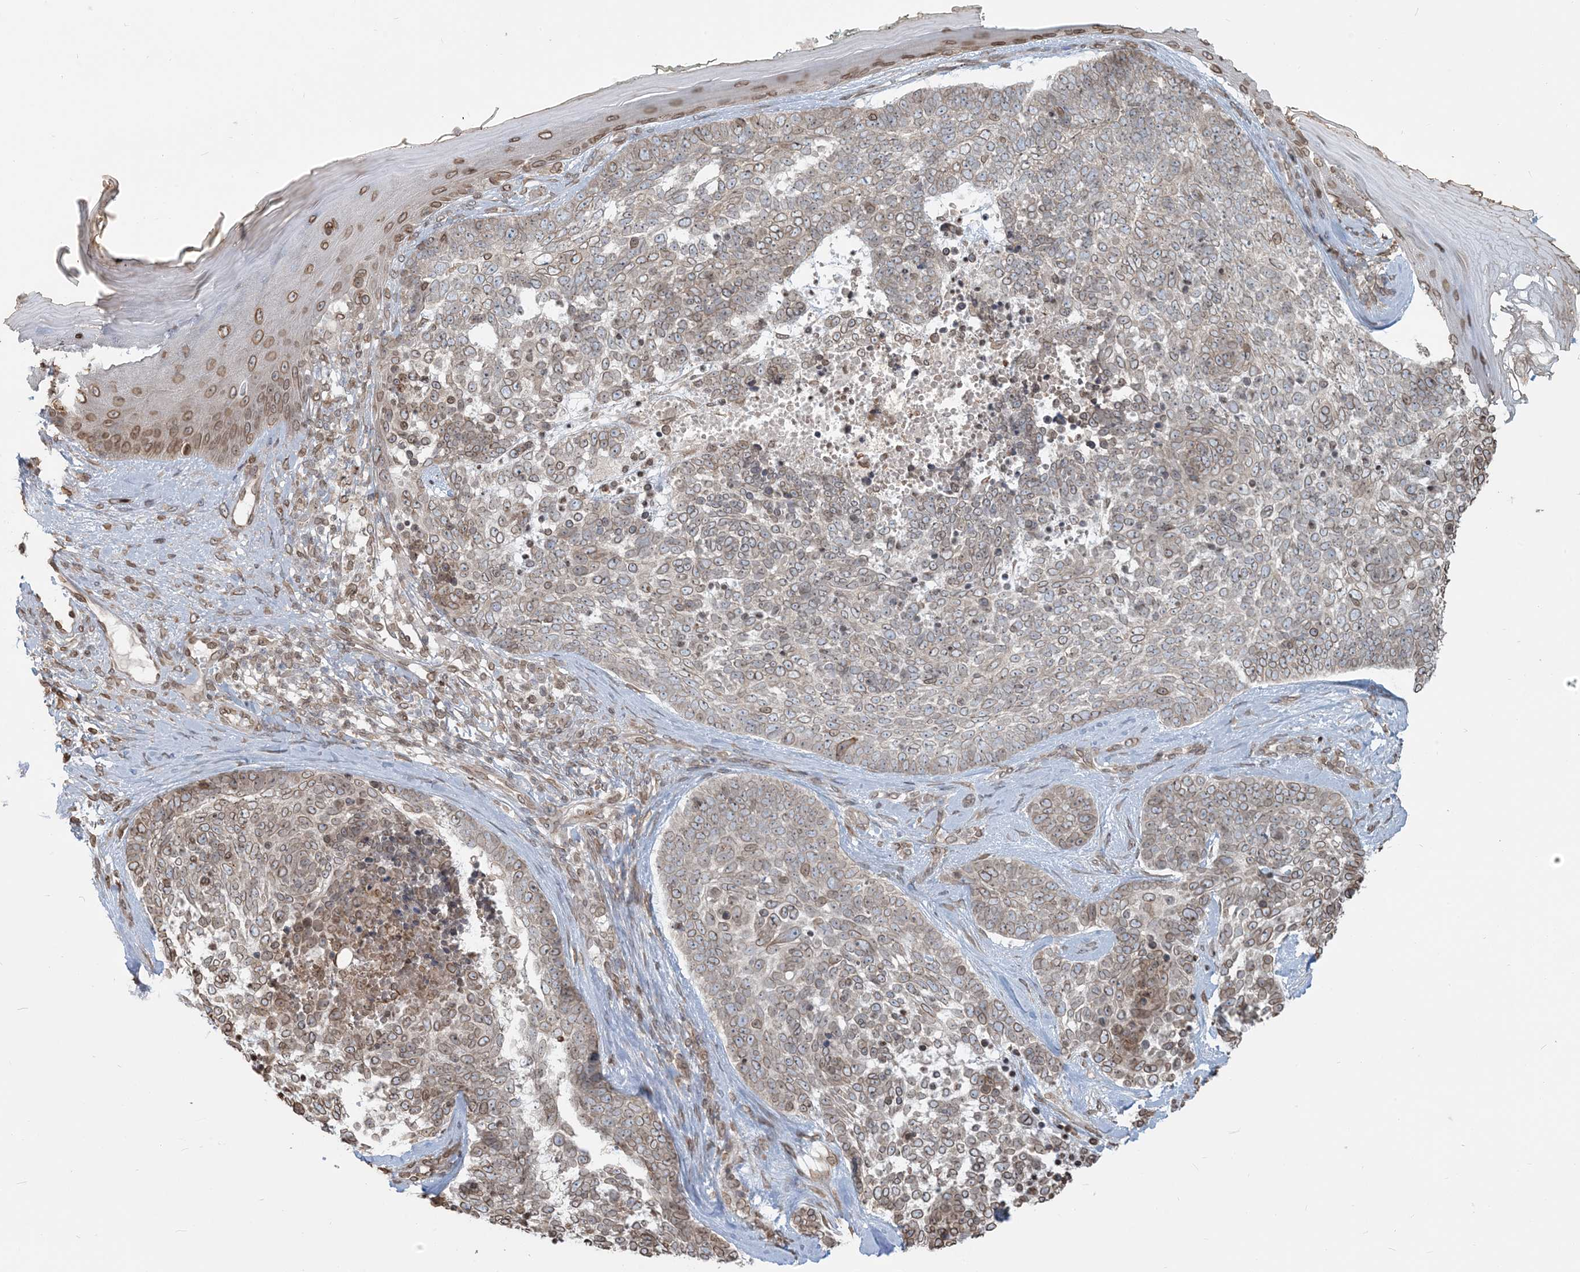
{"staining": {"intensity": "weak", "quantity": ">75%", "location": "cytoplasmic/membranous,nuclear"}, "tissue": "skin cancer", "cell_type": "Tumor cells", "image_type": "cancer", "snomed": [{"axis": "morphology", "description": "Basal cell carcinoma"}, {"axis": "topography", "description": "Skin"}], "caption": "A high-resolution image shows IHC staining of basal cell carcinoma (skin), which reveals weak cytoplasmic/membranous and nuclear positivity in approximately >75% of tumor cells. (IHC, brightfield microscopy, high magnification).", "gene": "WWP1", "patient": {"sex": "female", "age": 81}}